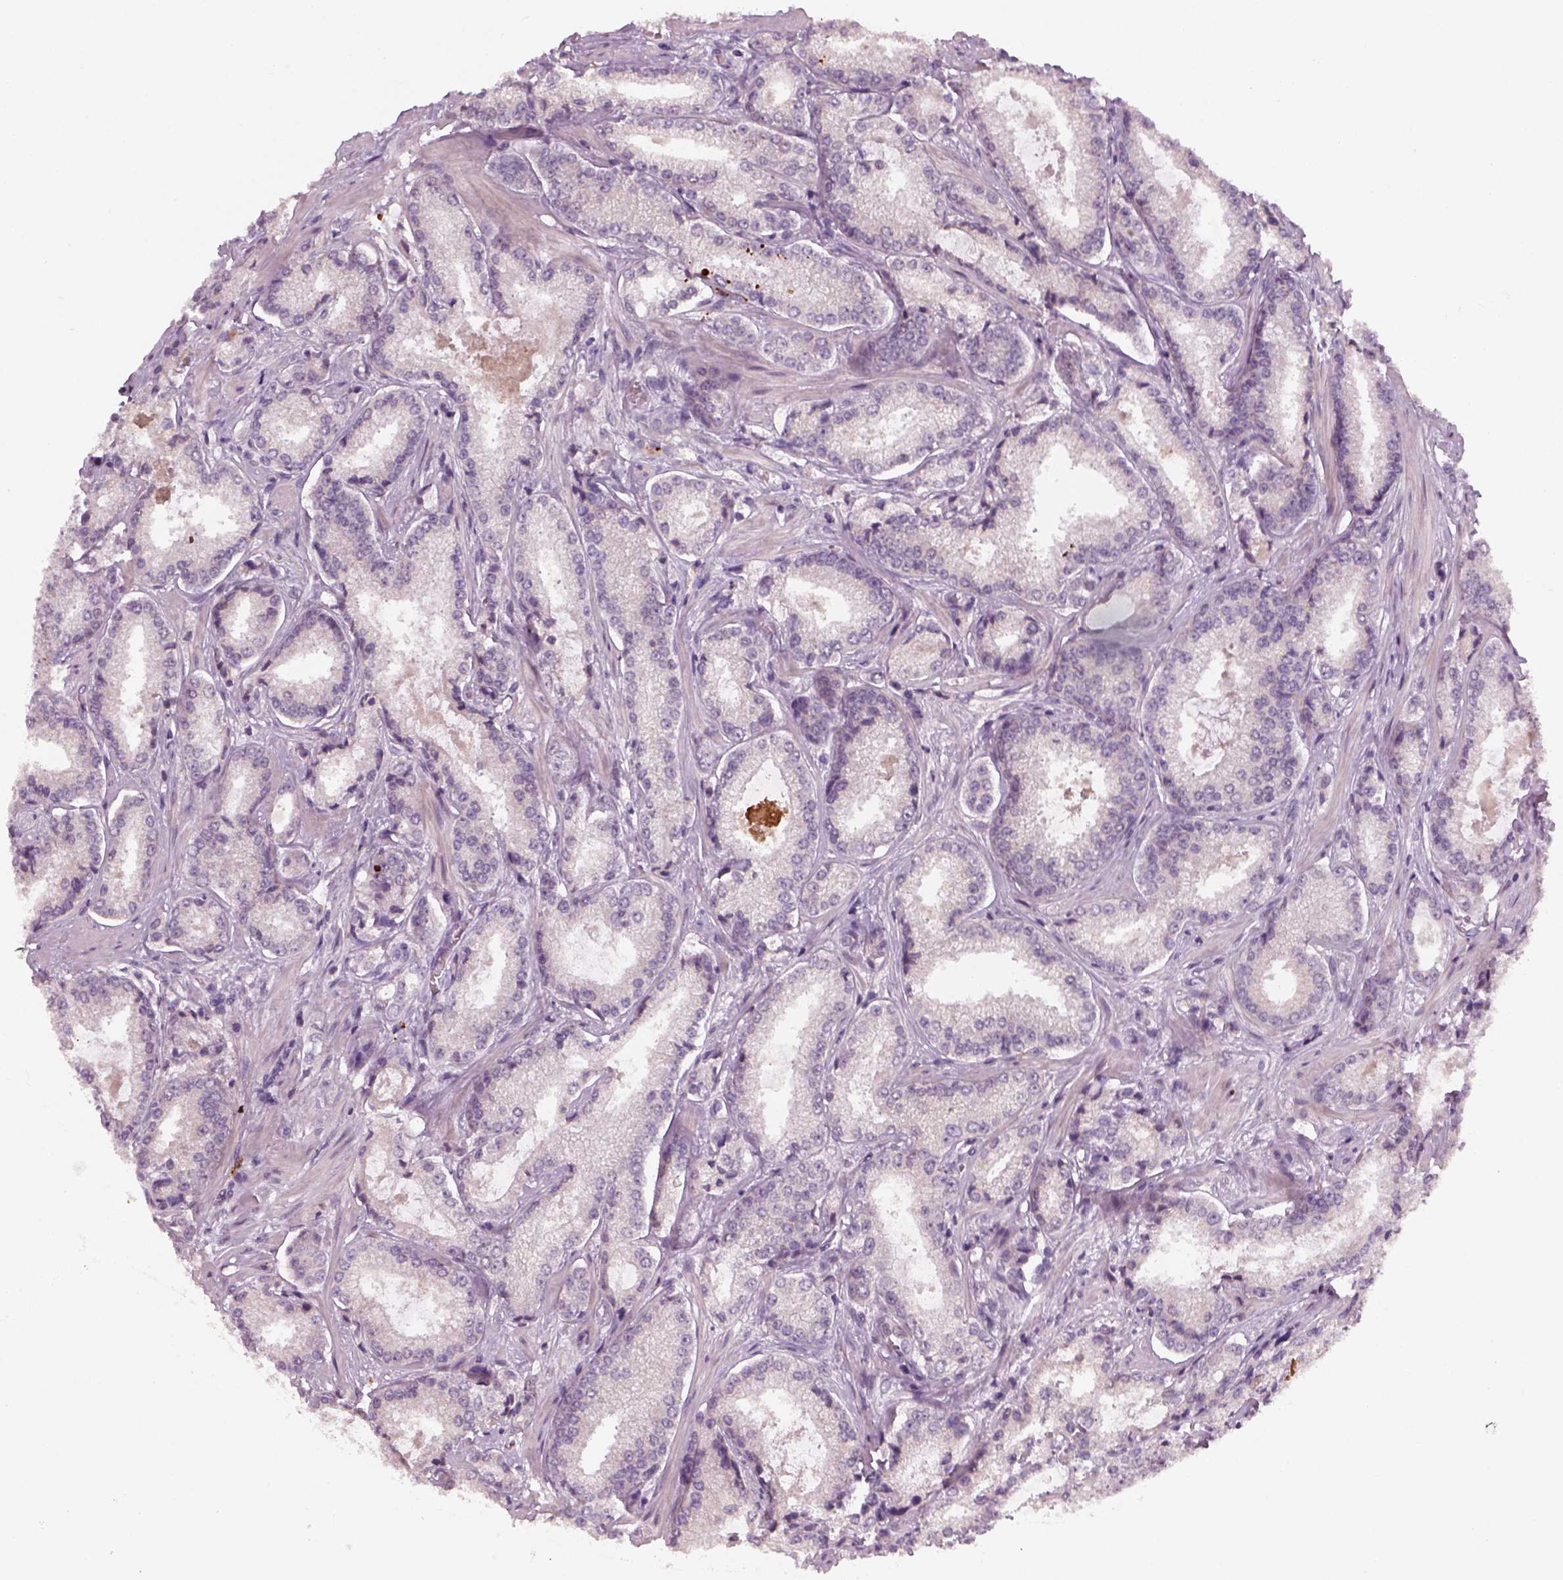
{"staining": {"intensity": "negative", "quantity": "none", "location": "none"}, "tissue": "prostate cancer", "cell_type": "Tumor cells", "image_type": "cancer", "snomed": [{"axis": "morphology", "description": "Adenocarcinoma, Low grade"}, {"axis": "topography", "description": "Prostate"}], "caption": "Immunohistochemistry of human prostate cancer (adenocarcinoma (low-grade)) reveals no staining in tumor cells.", "gene": "GDNF", "patient": {"sex": "male", "age": 56}}